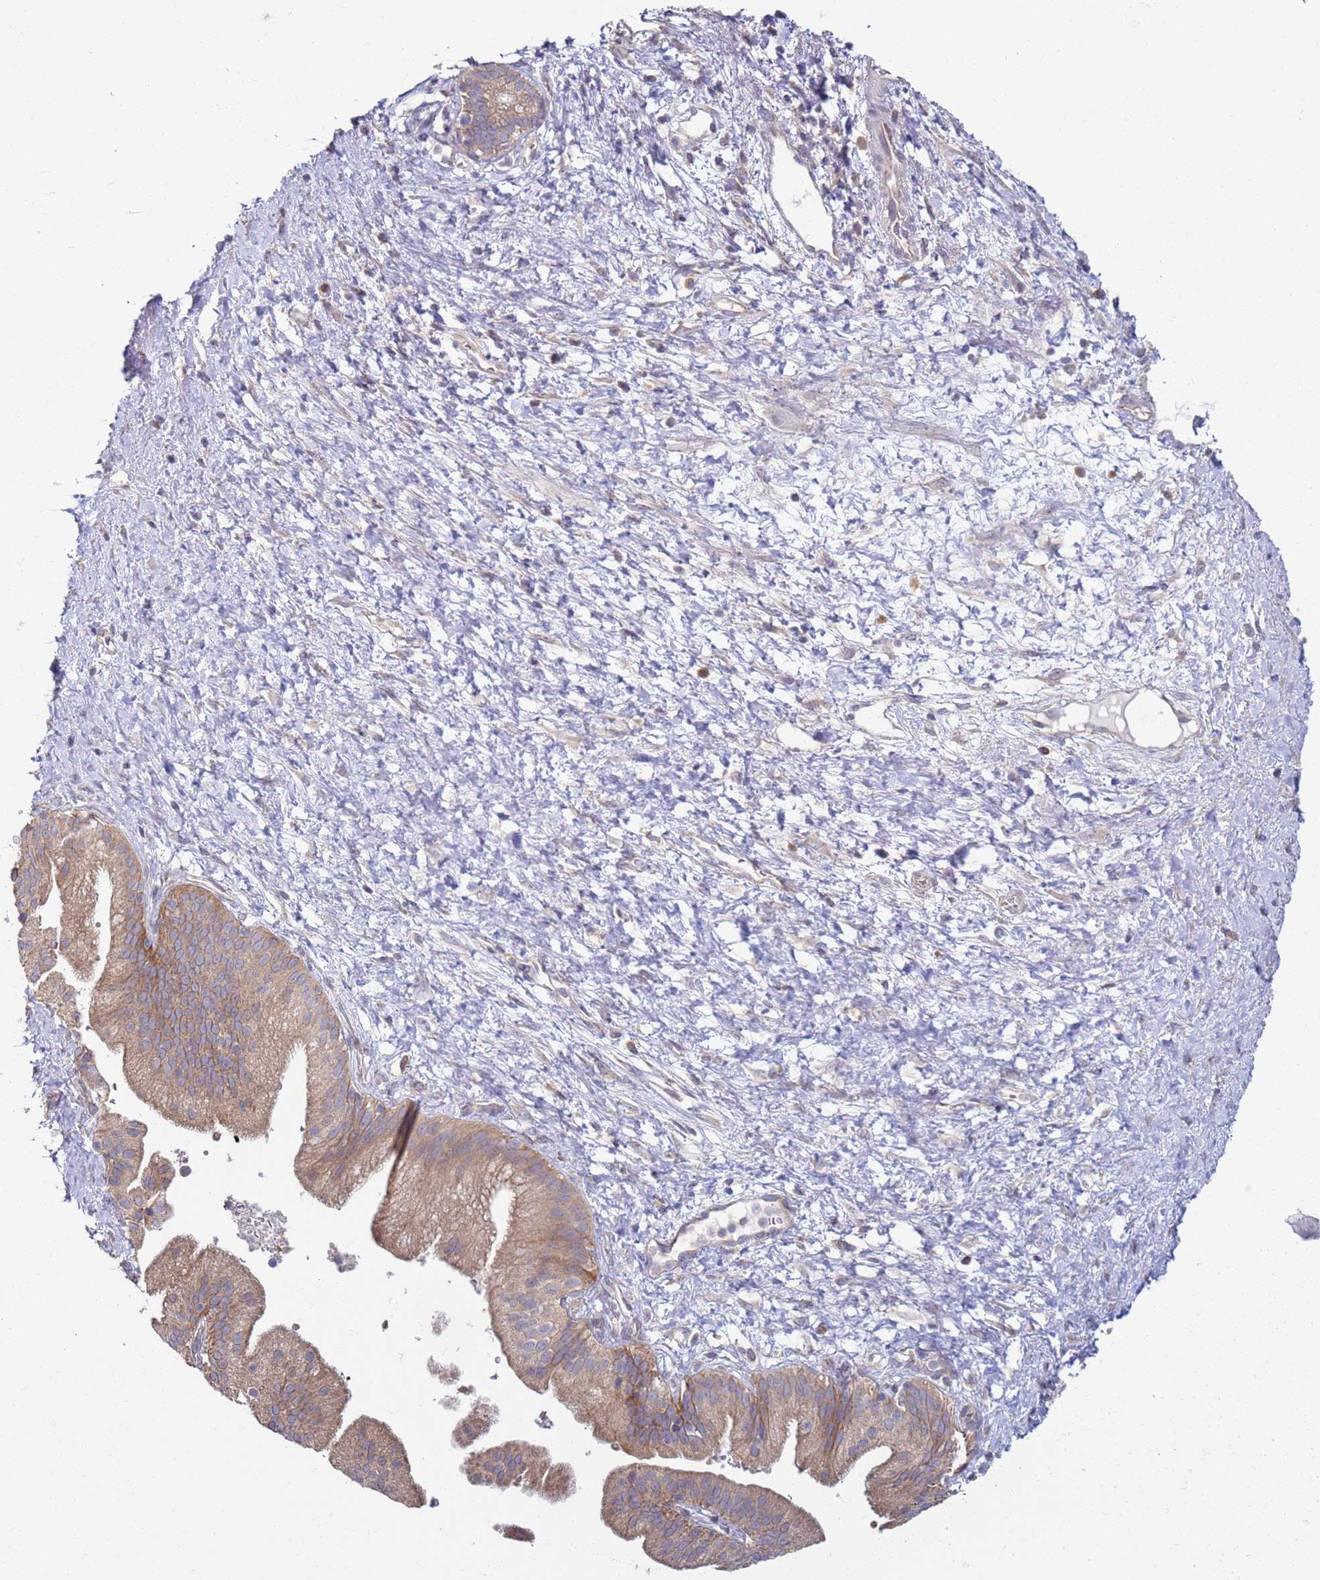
{"staining": {"intensity": "weak", "quantity": ">75%", "location": "cytoplasmic/membranous"}, "tissue": "pancreatic cancer", "cell_type": "Tumor cells", "image_type": "cancer", "snomed": [{"axis": "morphology", "description": "Adenocarcinoma, NOS"}, {"axis": "topography", "description": "Pancreas"}], "caption": "A brown stain highlights weak cytoplasmic/membranous staining of a protein in human pancreatic adenocarcinoma tumor cells.", "gene": "DIP2B", "patient": {"sex": "male", "age": 68}}